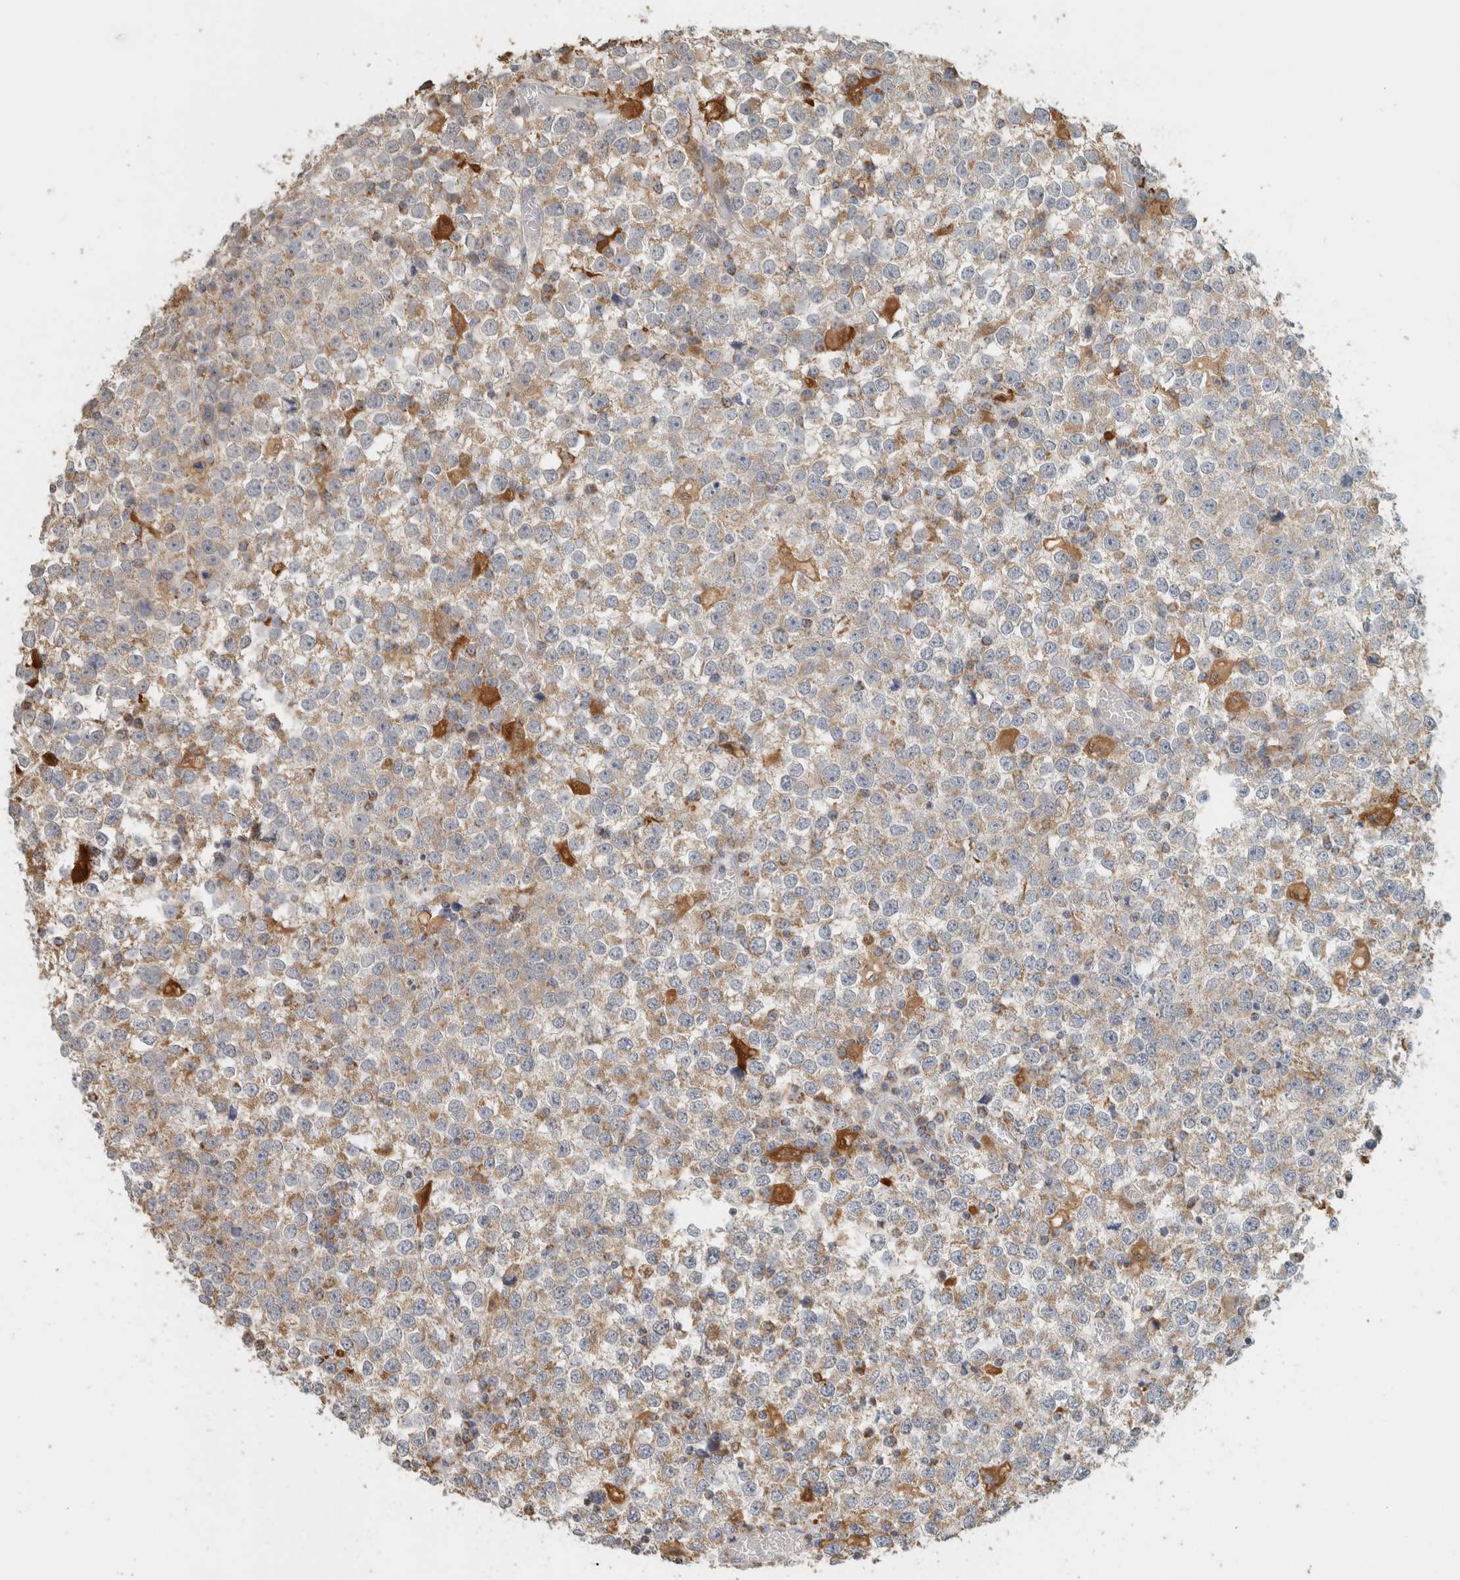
{"staining": {"intensity": "weak", "quantity": "25%-75%", "location": "cytoplasmic/membranous"}, "tissue": "testis cancer", "cell_type": "Tumor cells", "image_type": "cancer", "snomed": [{"axis": "morphology", "description": "Seminoma, NOS"}, {"axis": "topography", "description": "Testis"}], "caption": "The image reveals immunohistochemical staining of seminoma (testis). There is weak cytoplasmic/membranous expression is identified in approximately 25%-75% of tumor cells. The protein is stained brown, and the nuclei are stained in blue (DAB IHC with brightfield microscopy, high magnification).", "gene": "CAPG", "patient": {"sex": "male", "age": 65}}